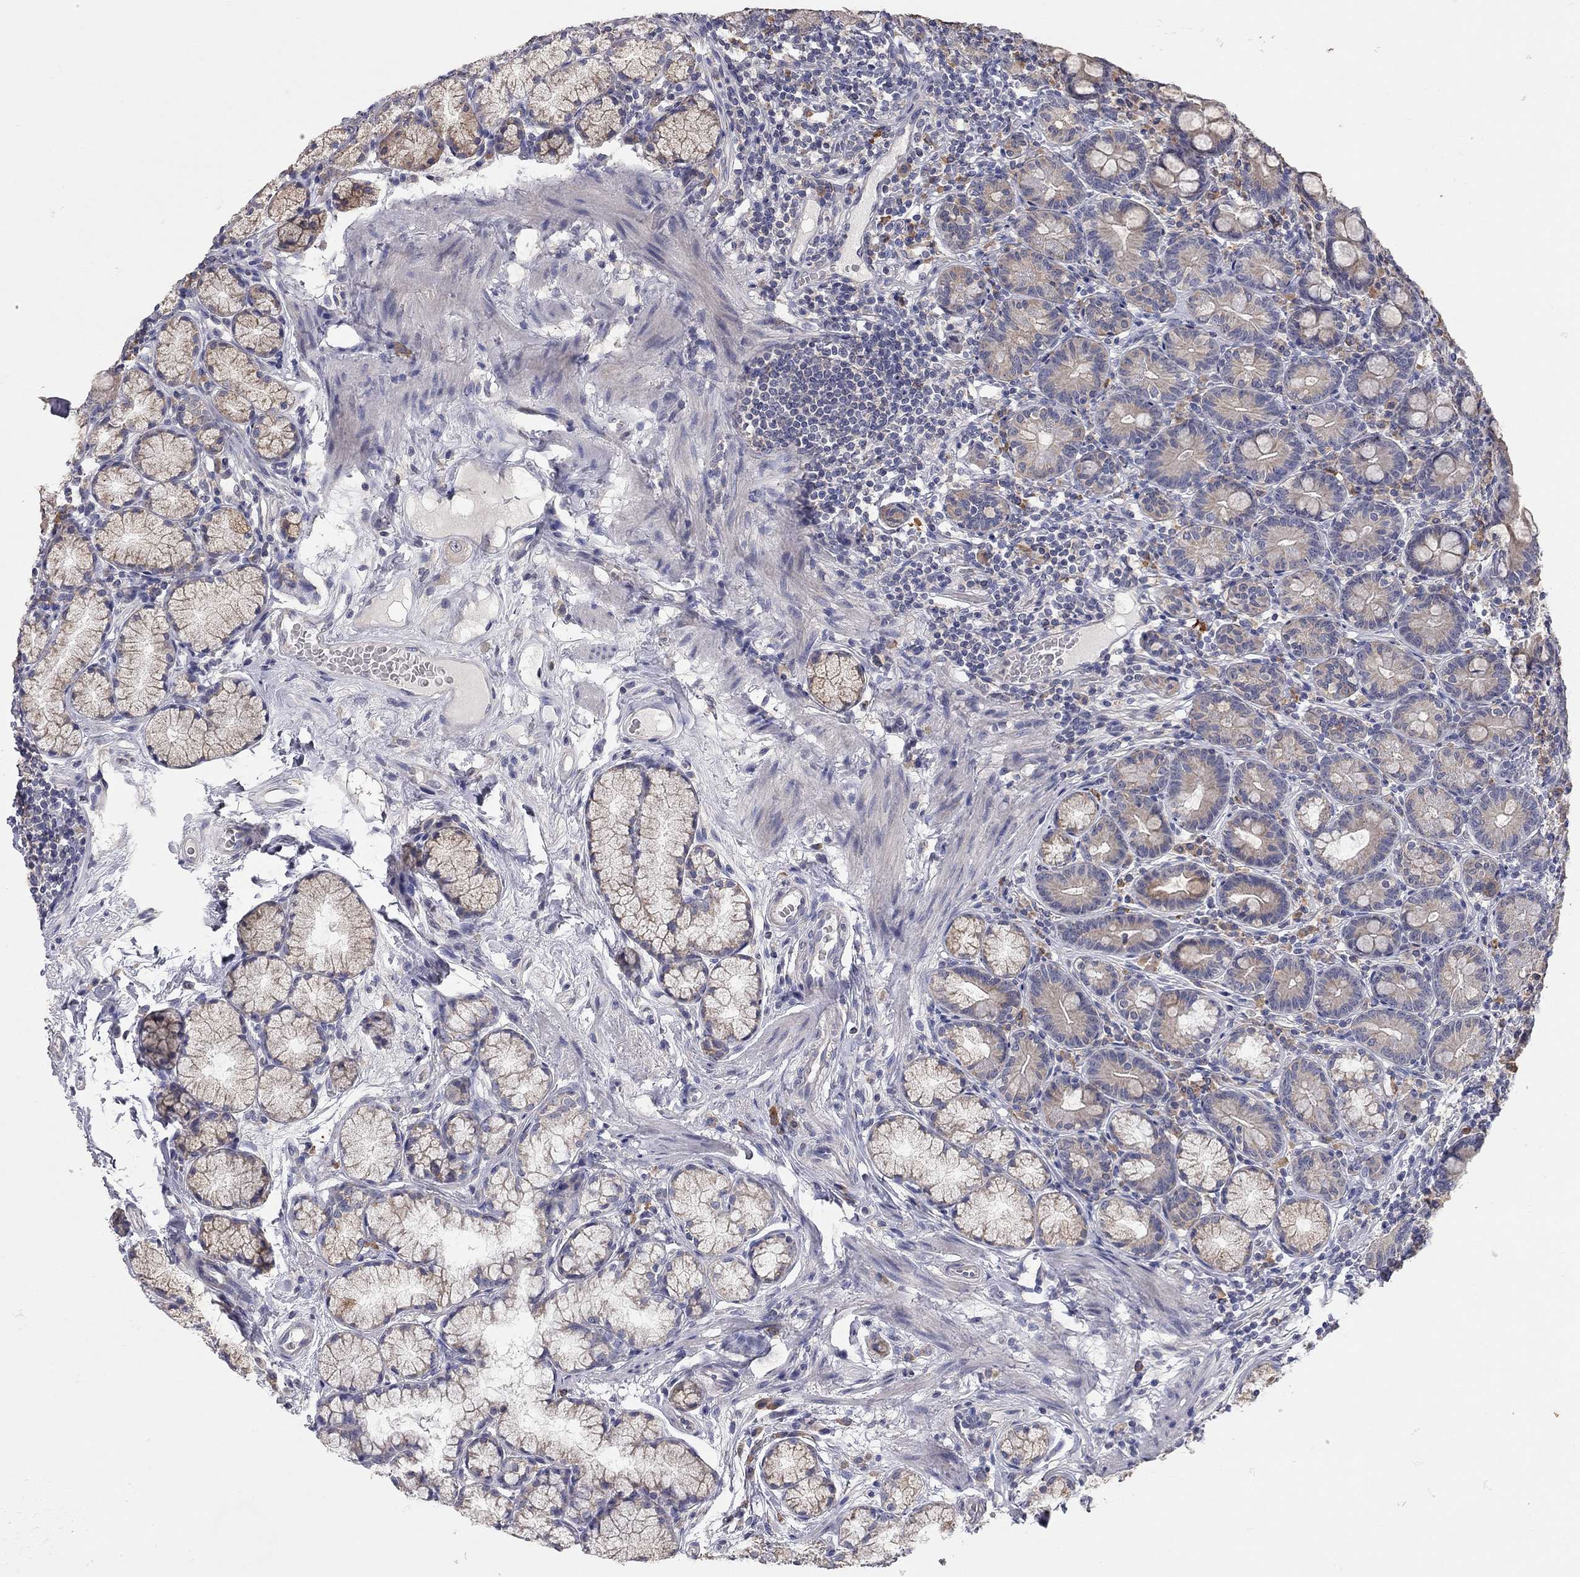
{"staining": {"intensity": "moderate", "quantity": "25%-75%", "location": "cytoplasmic/membranous"}, "tissue": "duodenum", "cell_type": "Glandular cells", "image_type": "normal", "snomed": [{"axis": "morphology", "description": "Normal tissue, NOS"}, {"axis": "topography", "description": "Duodenum"}], "caption": "Duodenum stained with a brown dye demonstrates moderate cytoplasmic/membranous positive positivity in about 25%-75% of glandular cells.", "gene": "XAGE2", "patient": {"sex": "female", "age": 67}}